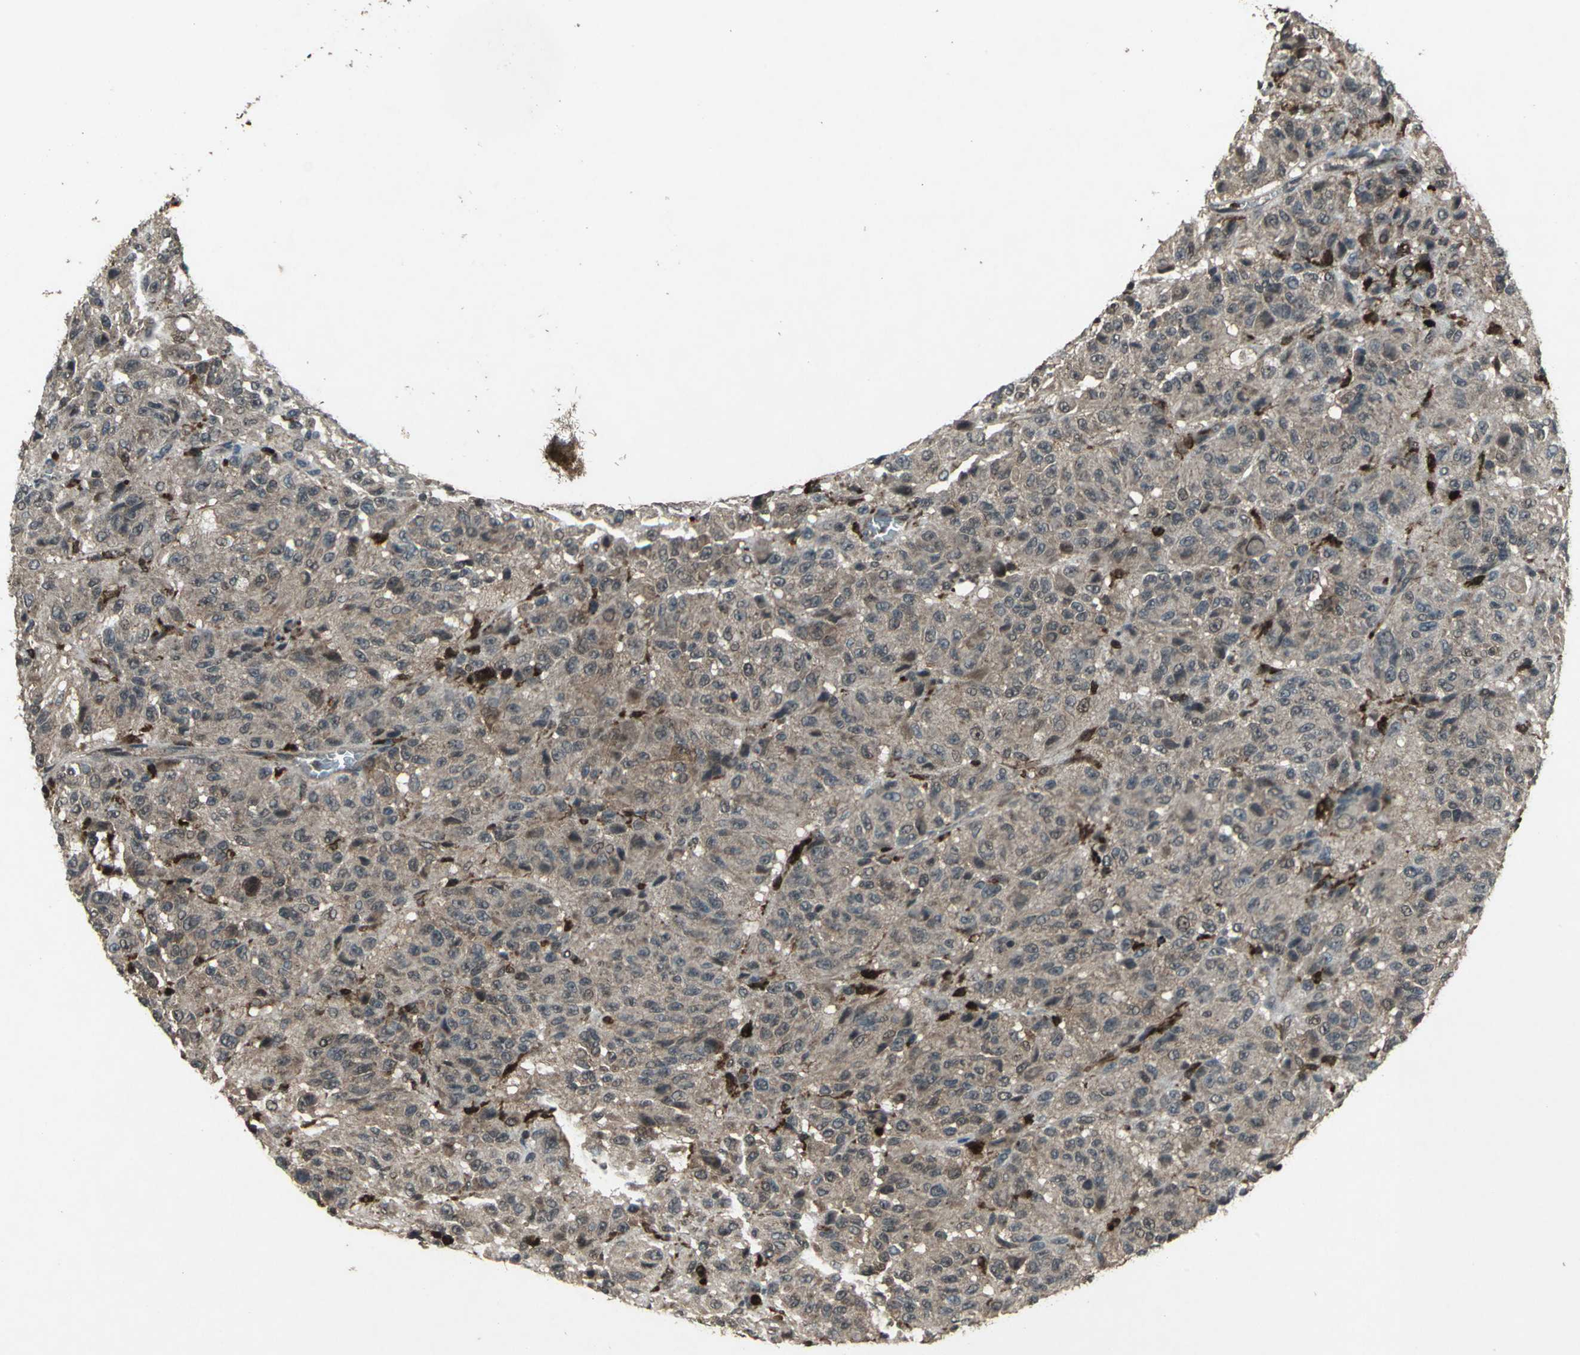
{"staining": {"intensity": "weak", "quantity": ">75%", "location": "cytoplasmic/membranous"}, "tissue": "melanoma", "cell_type": "Tumor cells", "image_type": "cancer", "snomed": [{"axis": "morphology", "description": "Malignant melanoma, Metastatic site"}, {"axis": "topography", "description": "Lung"}], "caption": "IHC staining of malignant melanoma (metastatic site), which reveals low levels of weak cytoplasmic/membranous expression in about >75% of tumor cells indicating weak cytoplasmic/membranous protein expression. The staining was performed using DAB (3,3'-diaminobenzidine) (brown) for protein detection and nuclei were counterstained in hematoxylin (blue).", "gene": "PYCARD", "patient": {"sex": "male", "age": 64}}